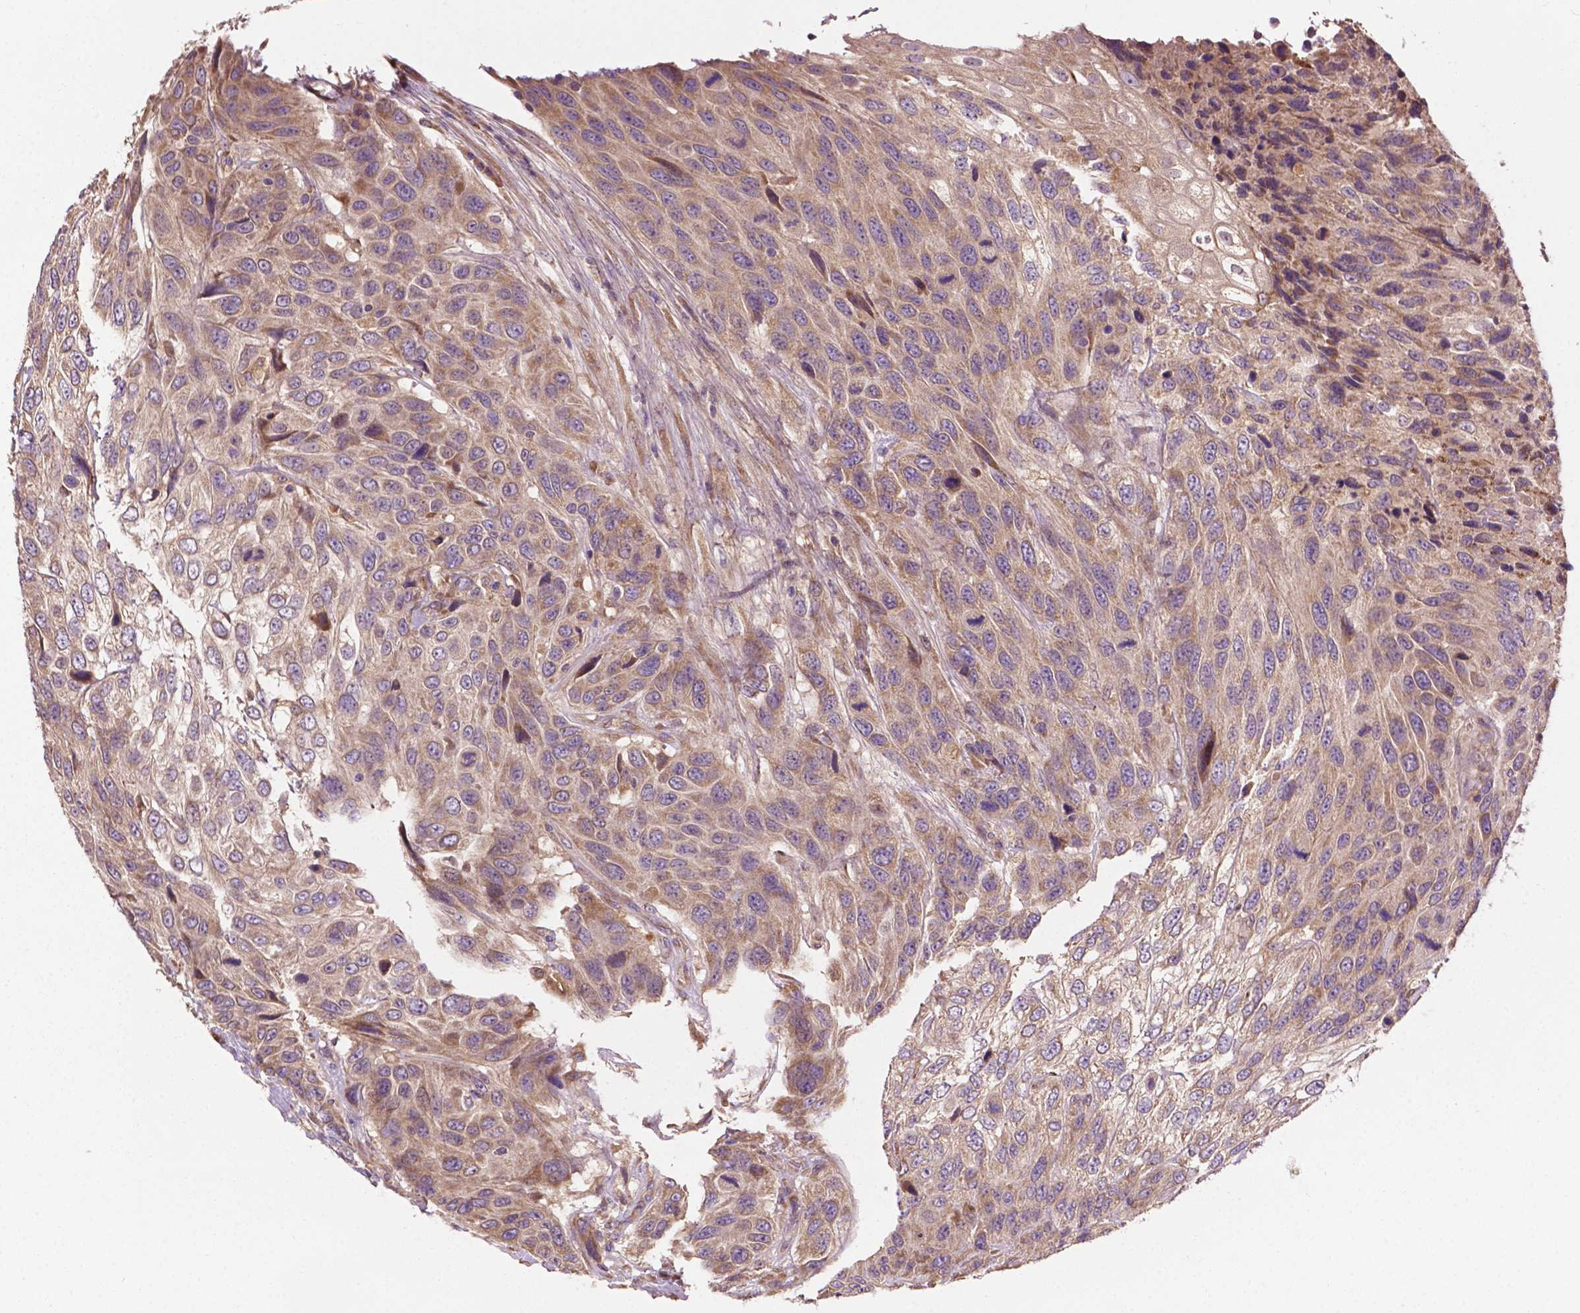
{"staining": {"intensity": "weak", "quantity": ">75%", "location": "cytoplasmic/membranous"}, "tissue": "urothelial cancer", "cell_type": "Tumor cells", "image_type": "cancer", "snomed": [{"axis": "morphology", "description": "Urothelial carcinoma, High grade"}, {"axis": "topography", "description": "Urinary bladder"}], "caption": "The immunohistochemical stain highlights weak cytoplasmic/membranous positivity in tumor cells of high-grade urothelial carcinoma tissue. (IHC, brightfield microscopy, high magnification).", "gene": "GJA9", "patient": {"sex": "female", "age": 70}}